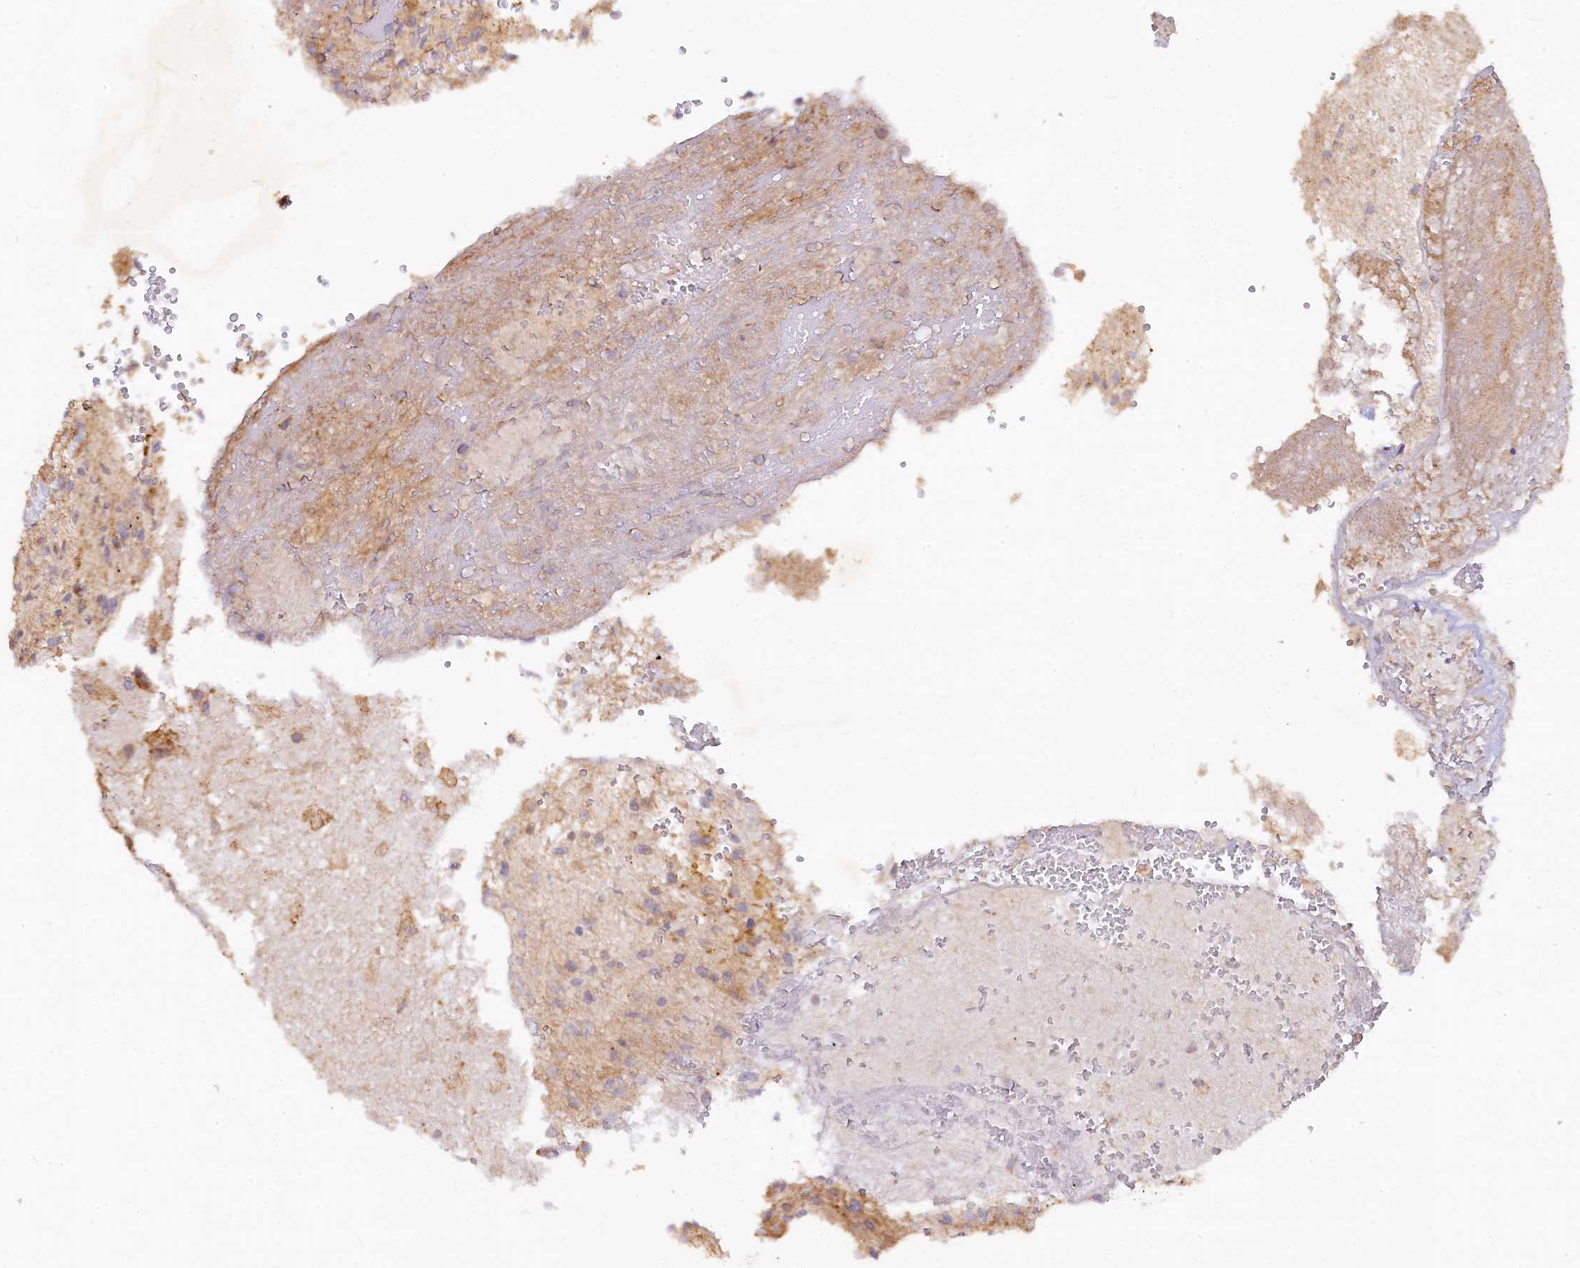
{"staining": {"intensity": "weak", "quantity": "<25%", "location": "cytoplasmic/membranous"}, "tissue": "glioma", "cell_type": "Tumor cells", "image_type": "cancer", "snomed": [{"axis": "morphology", "description": "Glioma, malignant, High grade"}, {"axis": "topography", "description": "Brain"}], "caption": "High-grade glioma (malignant) was stained to show a protein in brown. There is no significant staining in tumor cells. Nuclei are stained in blue.", "gene": "KLHDC4", "patient": {"sex": "male", "age": 56}}